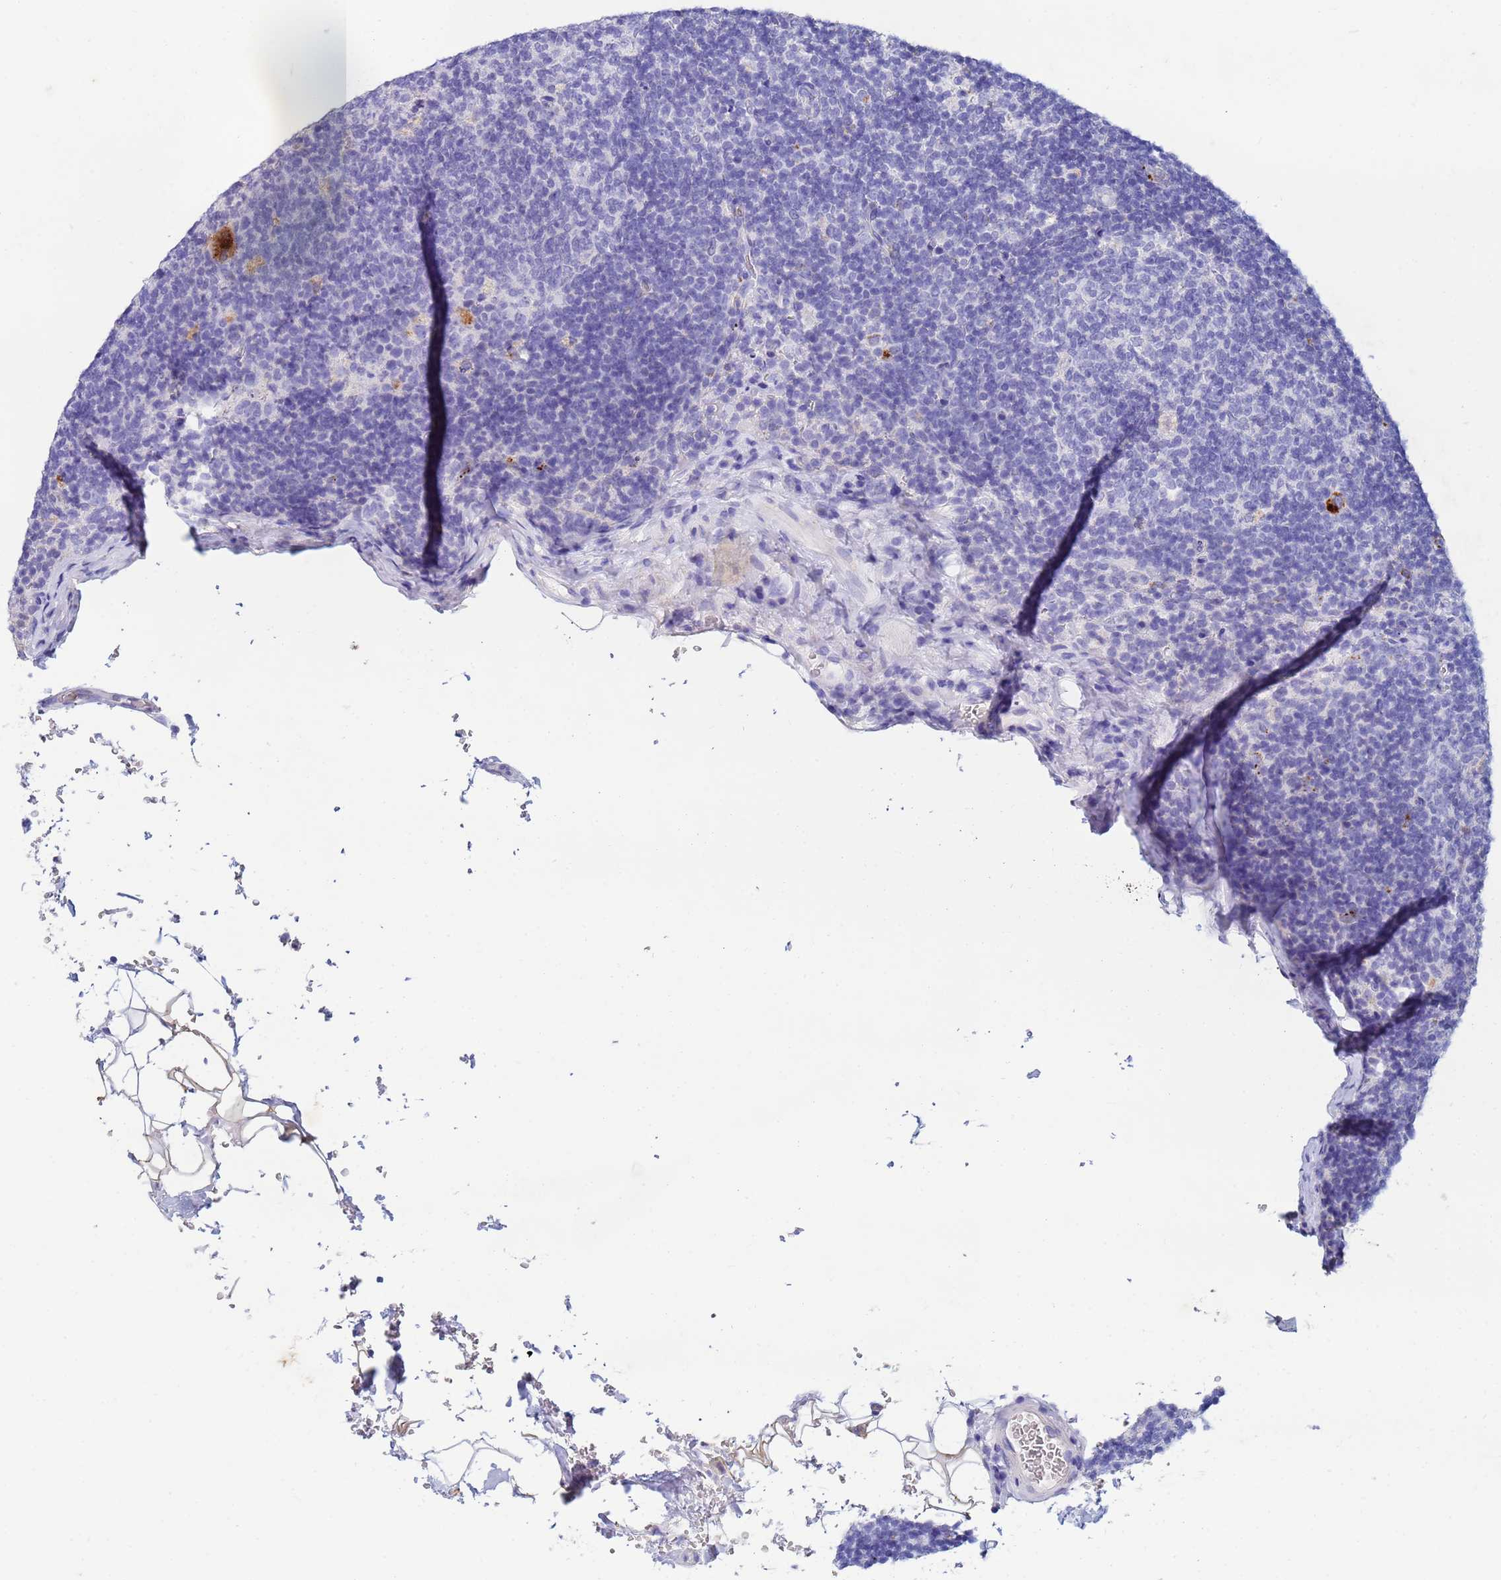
{"staining": {"intensity": "negative", "quantity": "none", "location": "none"}, "tissue": "lymph node", "cell_type": "Germinal center cells", "image_type": "normal", "snomed": [{"axis": "morphology", "description": "Normal tissue, NOS"}, {"axis": "topography", "description": "Lymph node"}], "caption": "High magnification brightfield microscopy of benign lymph node stained with DAB (3,3'-diaminobenzidine) (brown) and counterstained with hematoxylin (blue): germinal center cells show no significant positivity.", "gene": "CSTB", "patient": {"sex": "female", "age": 31}}